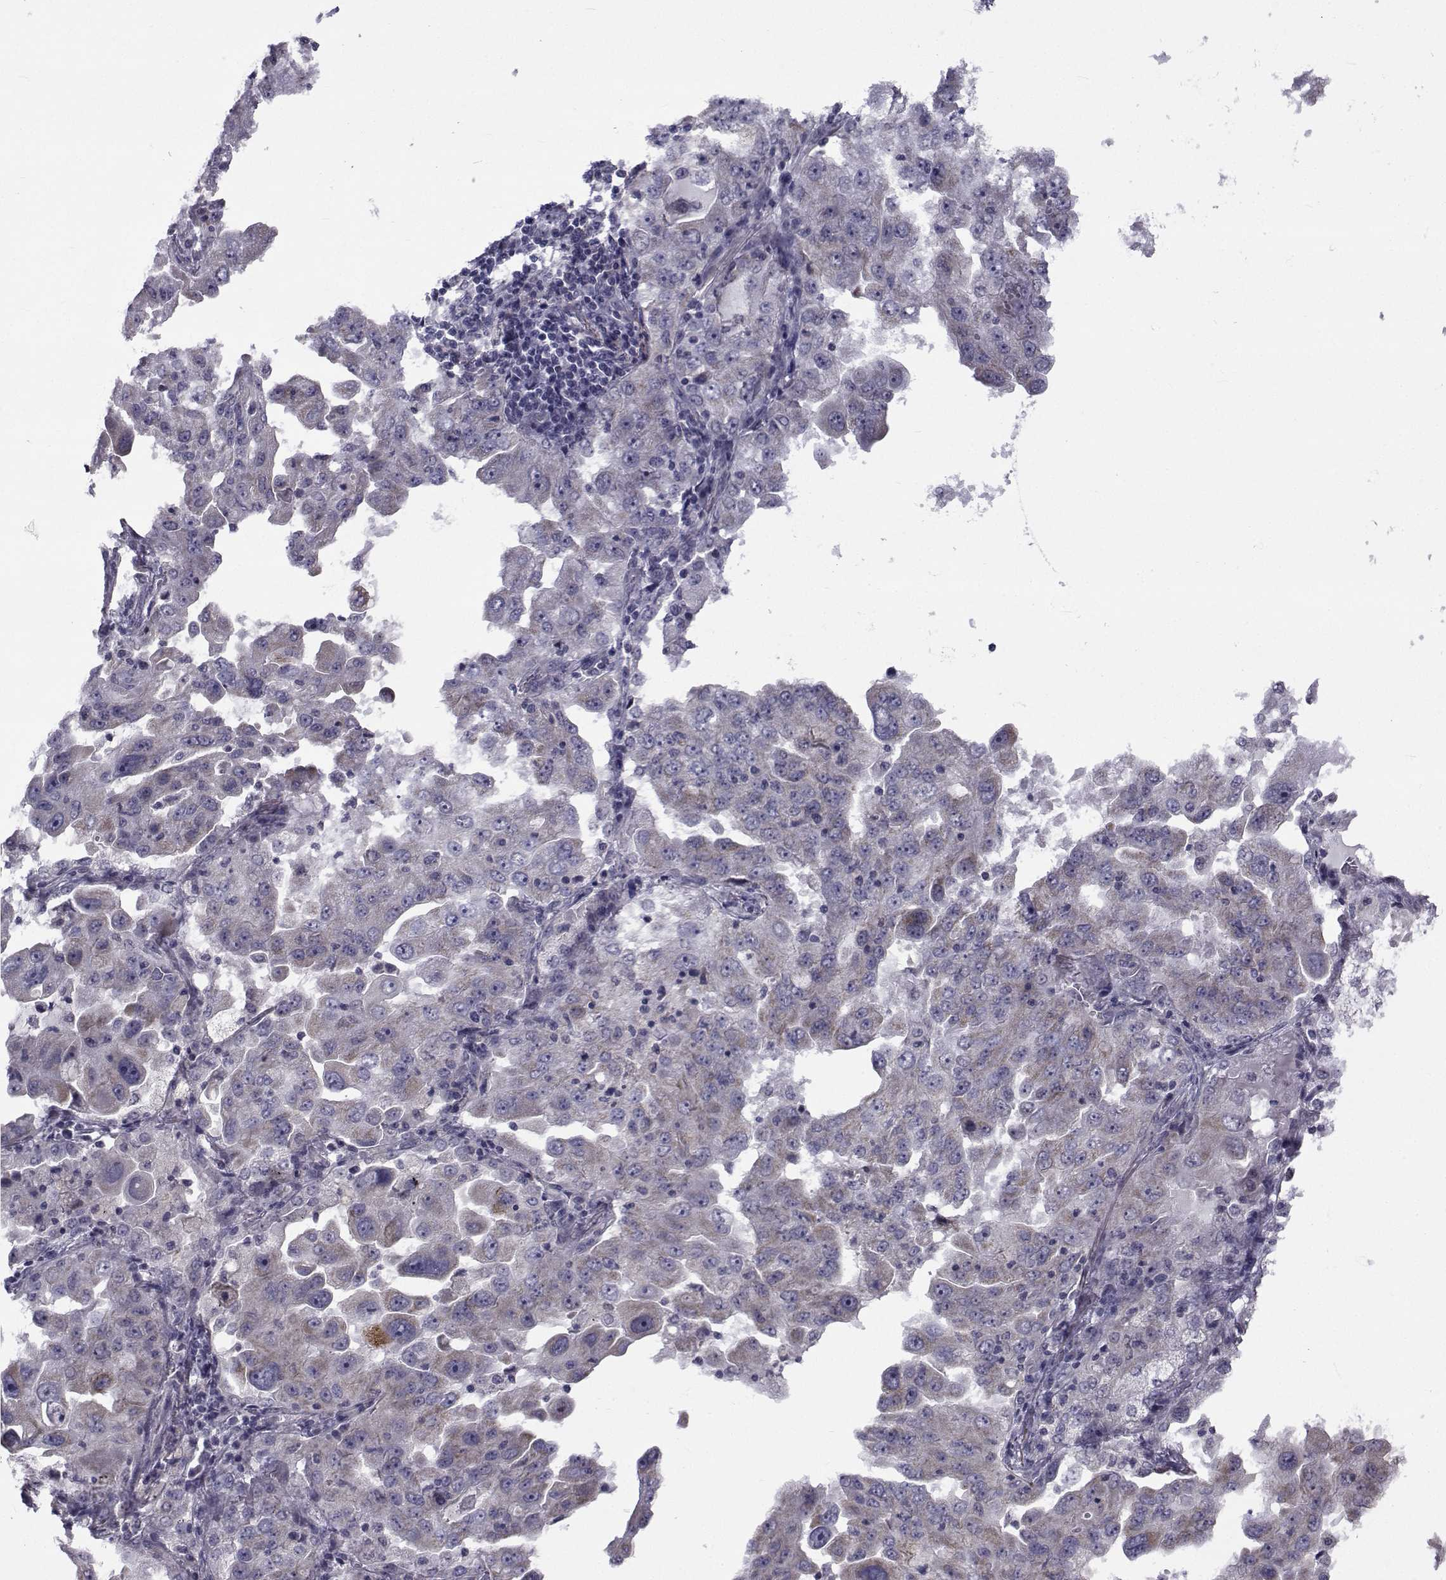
{"staining": {"intensity": "negative", "quantity": "none", "location": "none"}, "tissue": "lung cancer", "cell_type": "Tumor cells", "image_type": "cancer", "snomed": [{"axis": "morphology", "description": "Adenocarcinoma, NOS"}, {"axis": "topography", "description": "Lung"}], "caption": "The photomicrograph exhibits no significant expression in tumor cells of lung cancer.", "gene": "CFAP74", "patient": {"sex": "female", "age": 61}}